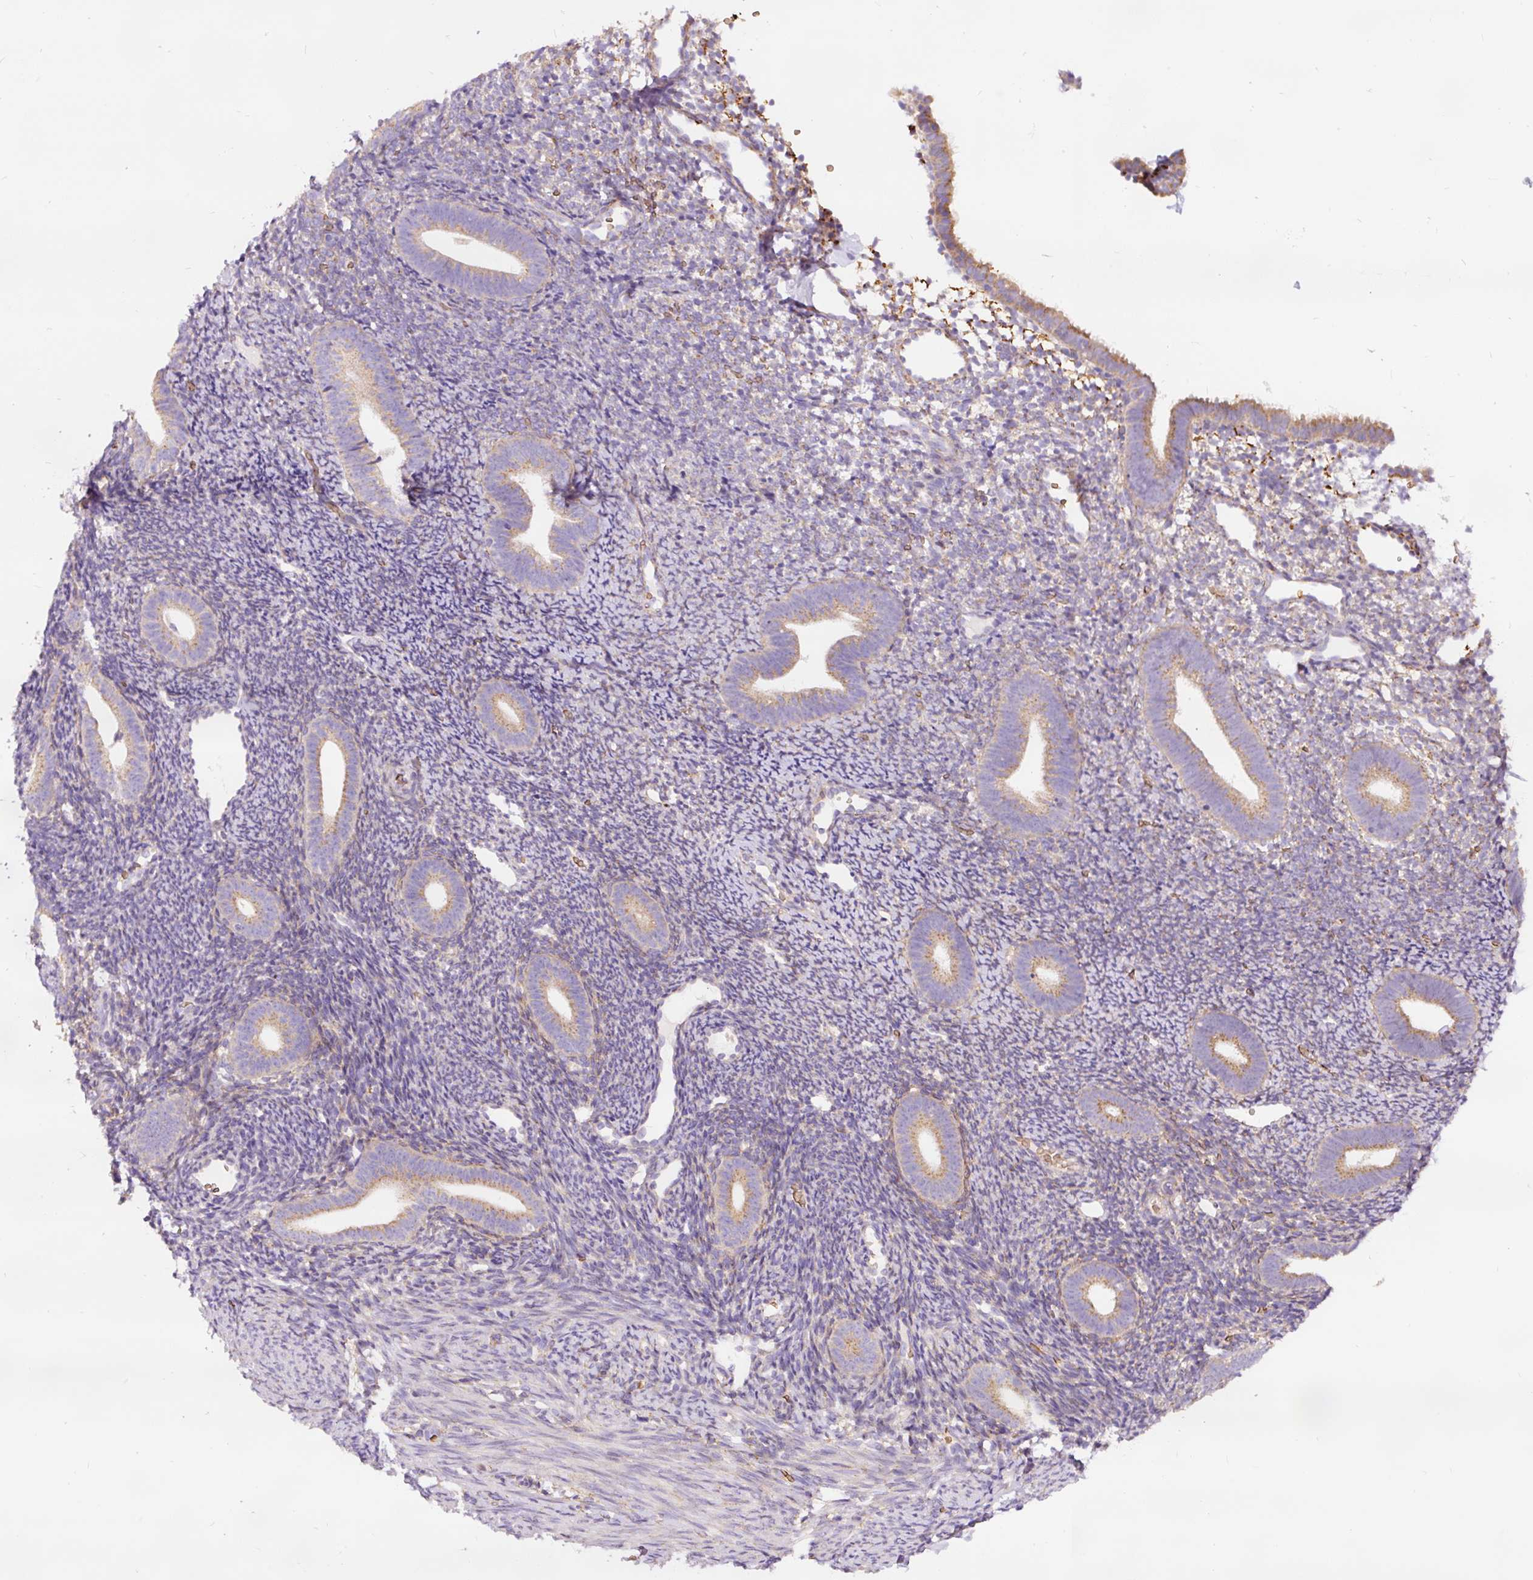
{"staining": {"intensity": "negative", "quantity": "none", "location": "none"}, "tissue": "endometrium", "cell_type": "Cells in endometrial stroma", "image_type": "normal", "snomed": [{"axis": "morphology", "description": "Normal tissue, NOS"}, {"axis": "topography", "description": "Endometrium"}], "caption": "Immunohistochemistry micrograph of benign endometrium stained for a protein (brown), which shows no positivity in cells in endometrial stroma. (Stains: DAB (3,3'-diaminobenzidine) immunohistochemistry with hematoxylin counter stain, Microscopy: brightfield microscopy at high magnification).", "gene": "PRRC2A", "patient": {"sex": "female", "age": 39}}